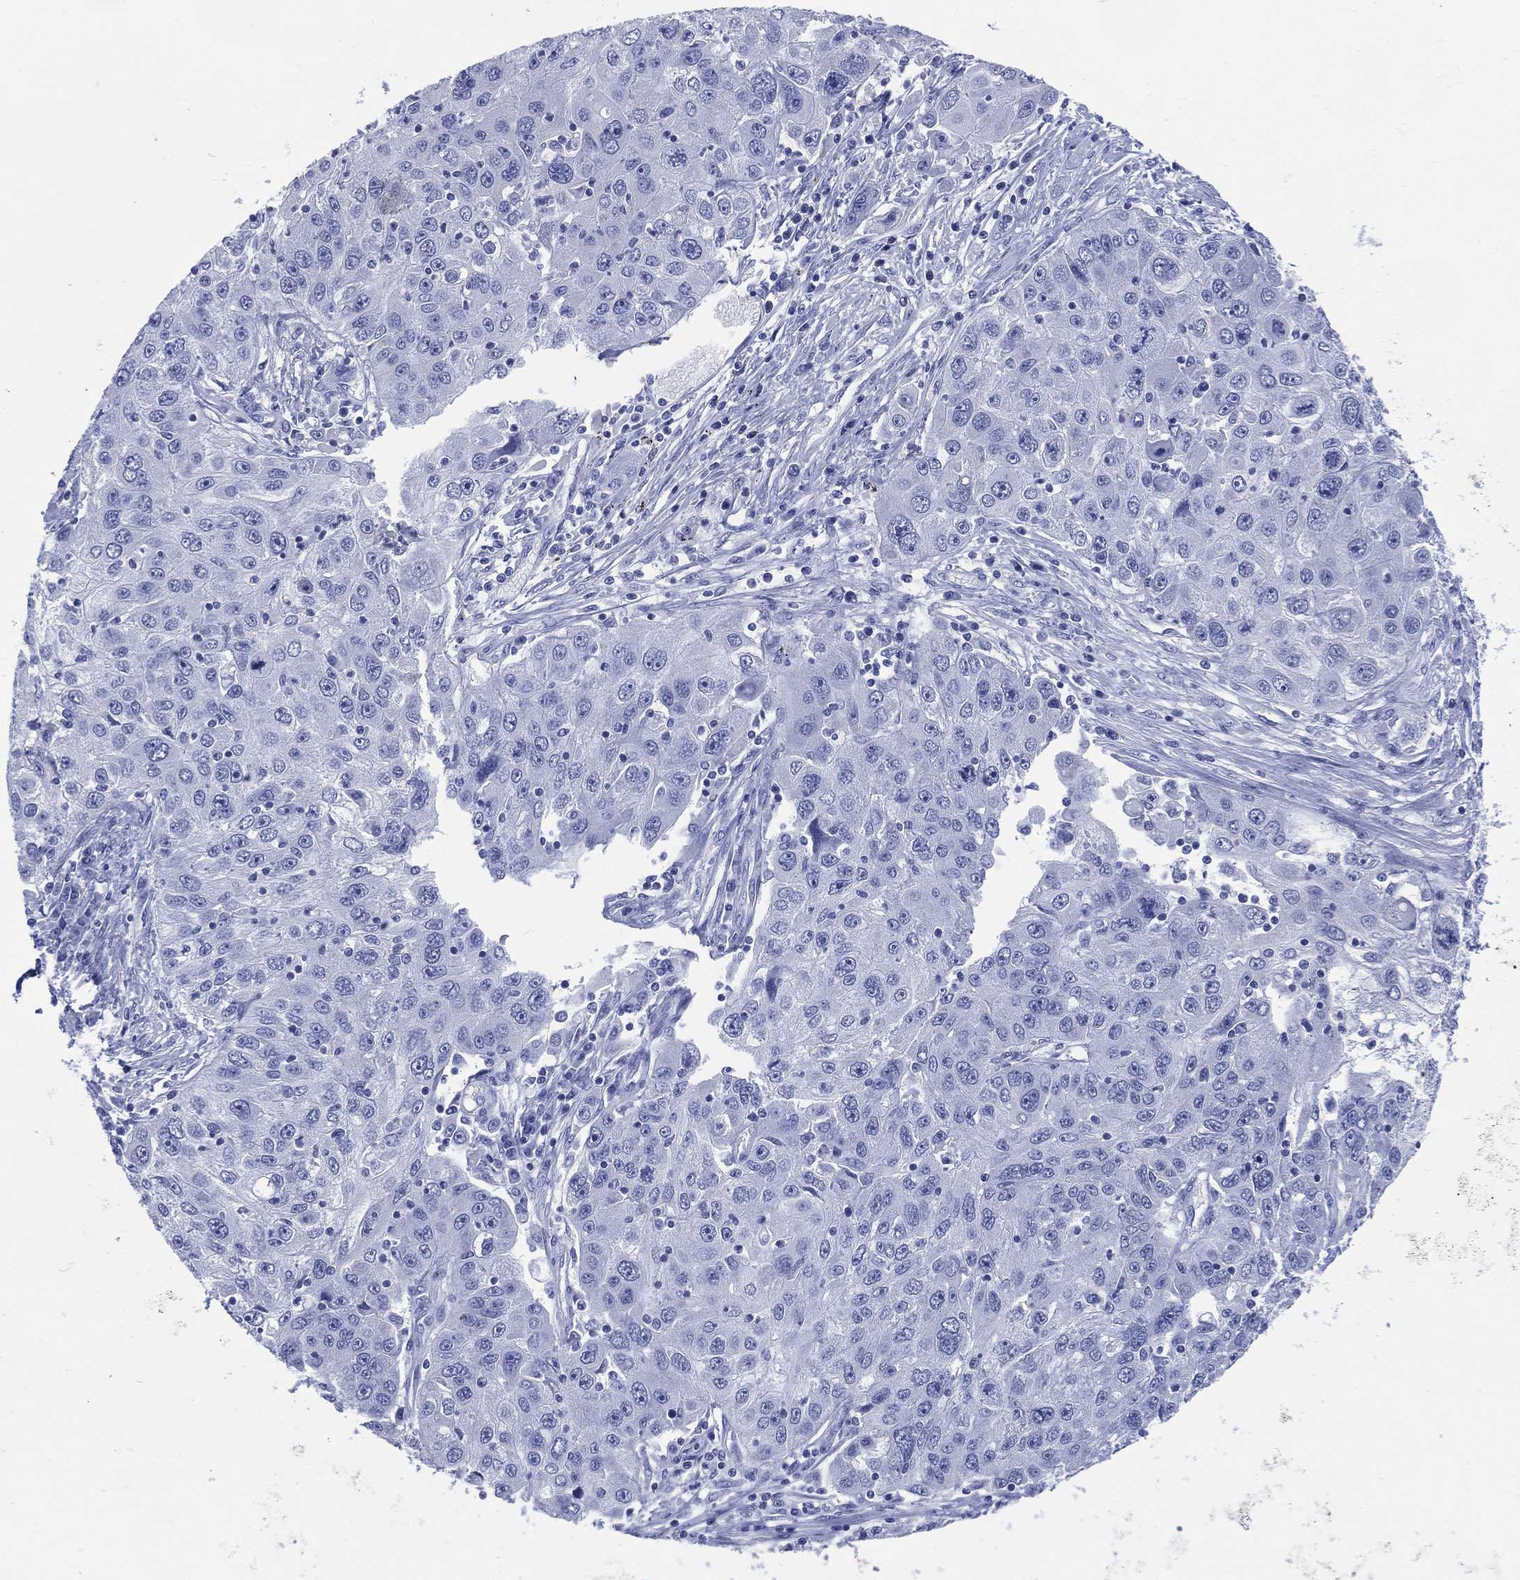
{"staining": {"intensity": "negative", "quantity": "none", "location": "none"}, "tissue": "stomach cancer", "cell_type": "Tumor cells", "image_type": "cancer", "snomed": [{"axis": "morphology", "description": "Adenocarcinoma, NOS"}, {"axis": "topography", "description": "Stomach"}], "caption": "This is a image of IHC staining of stomach cancer (adenocarcinoma), which shows no expression in tumor cells. (DAB IHC visualized using brightfield microscopy, high magnification).", "gene": "LRRD1", "patient": {"sex": "male", "age": 56}}